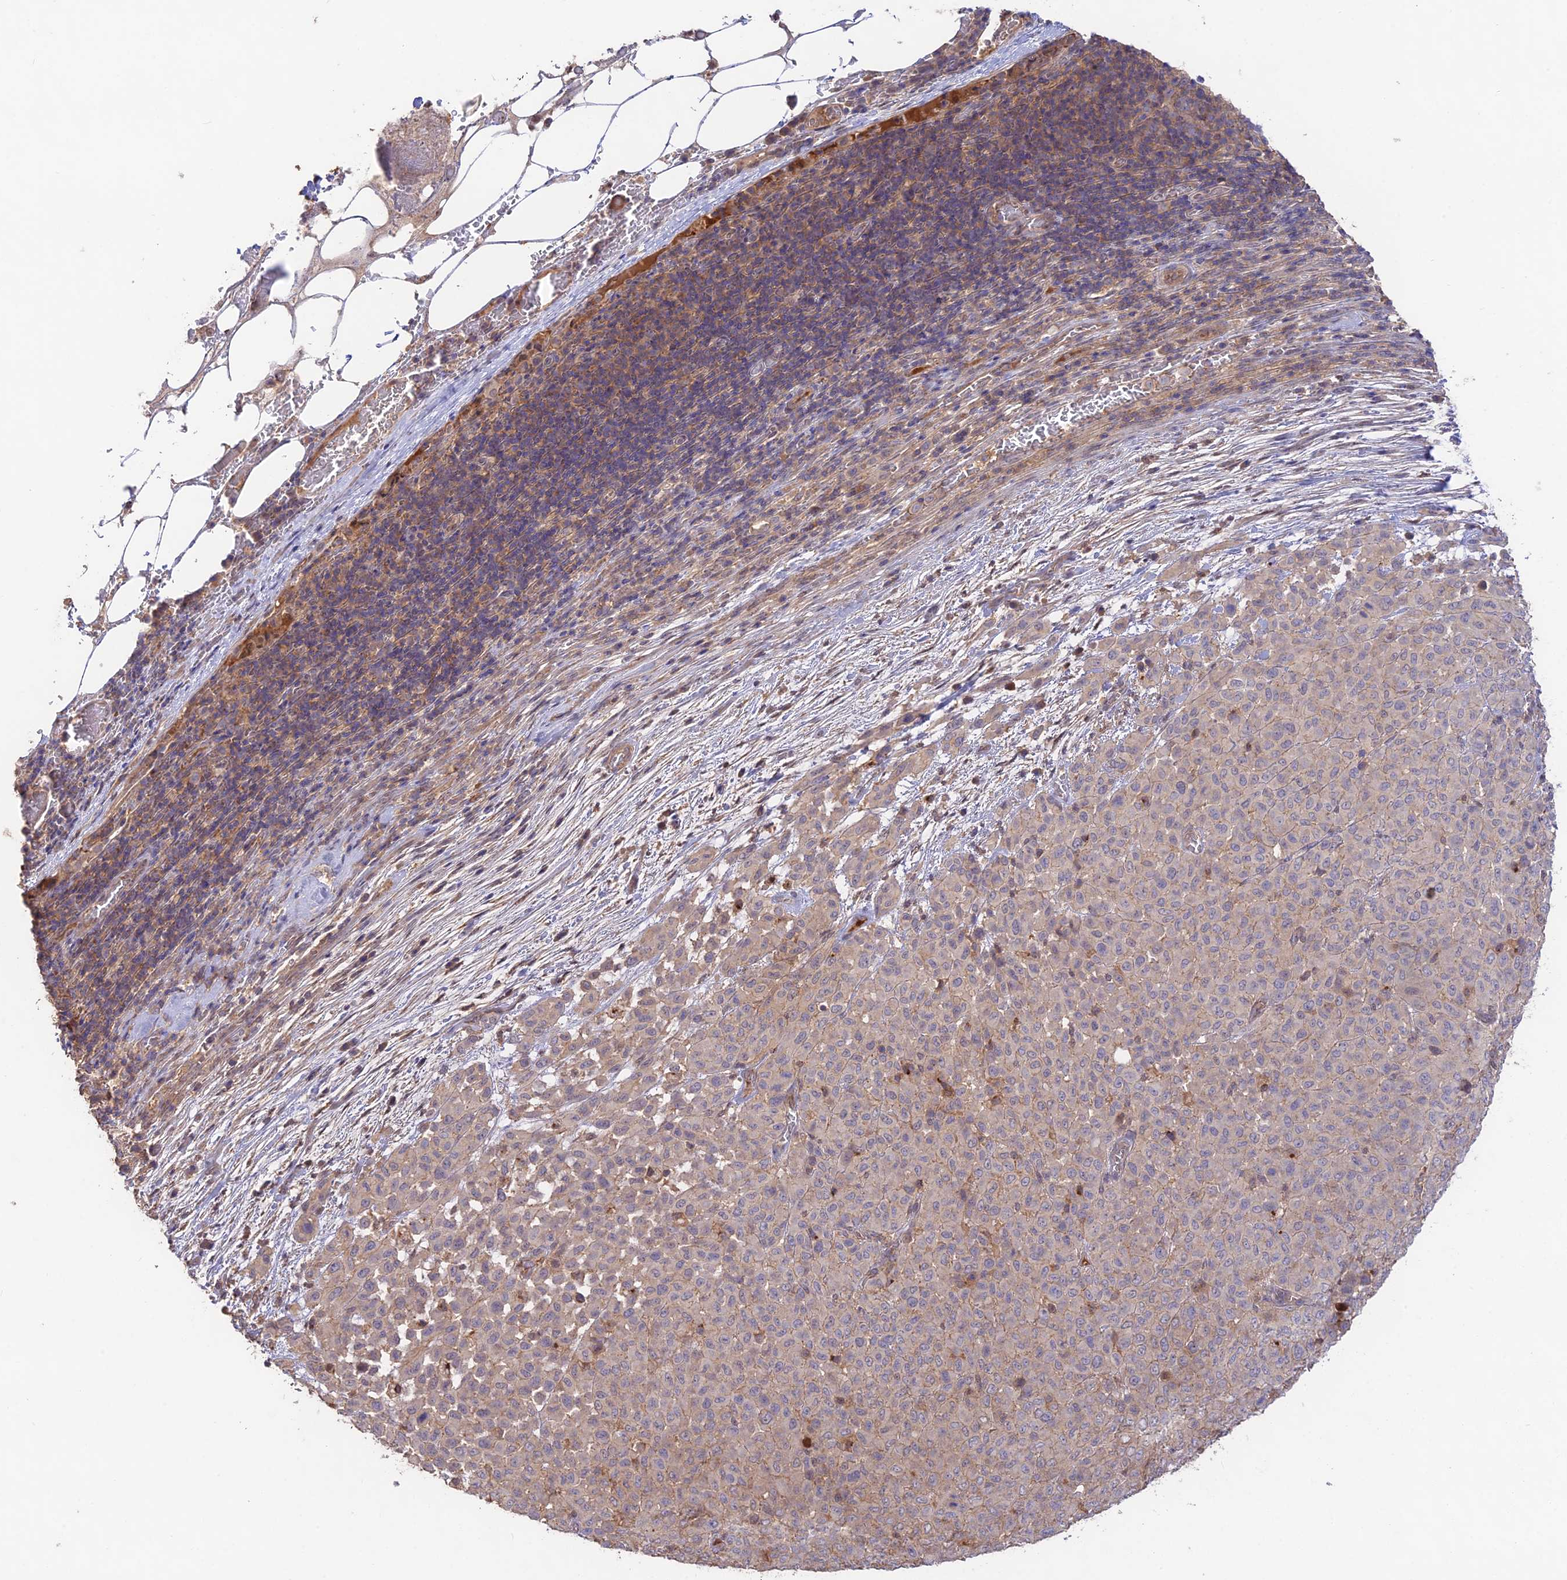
{"staining": {"intensity": "weak", "quantity": ">75%", "location": "cytoplasmic/membranous"}, "tissue": "melanoma", "cell_type": "Tumor cells", "image_type": "cancer", "snomed": [{"axis": "morphology", "description": "Malignant melanoma, Metastatic site"}, {"axis": "topography", "description": "Skin"}], "caption": "Melanoma stained with a protein marker reveals weak staining in tumor cells.", "gene": "CLCF1", "patient": {"sex": "female", "age": 81}}